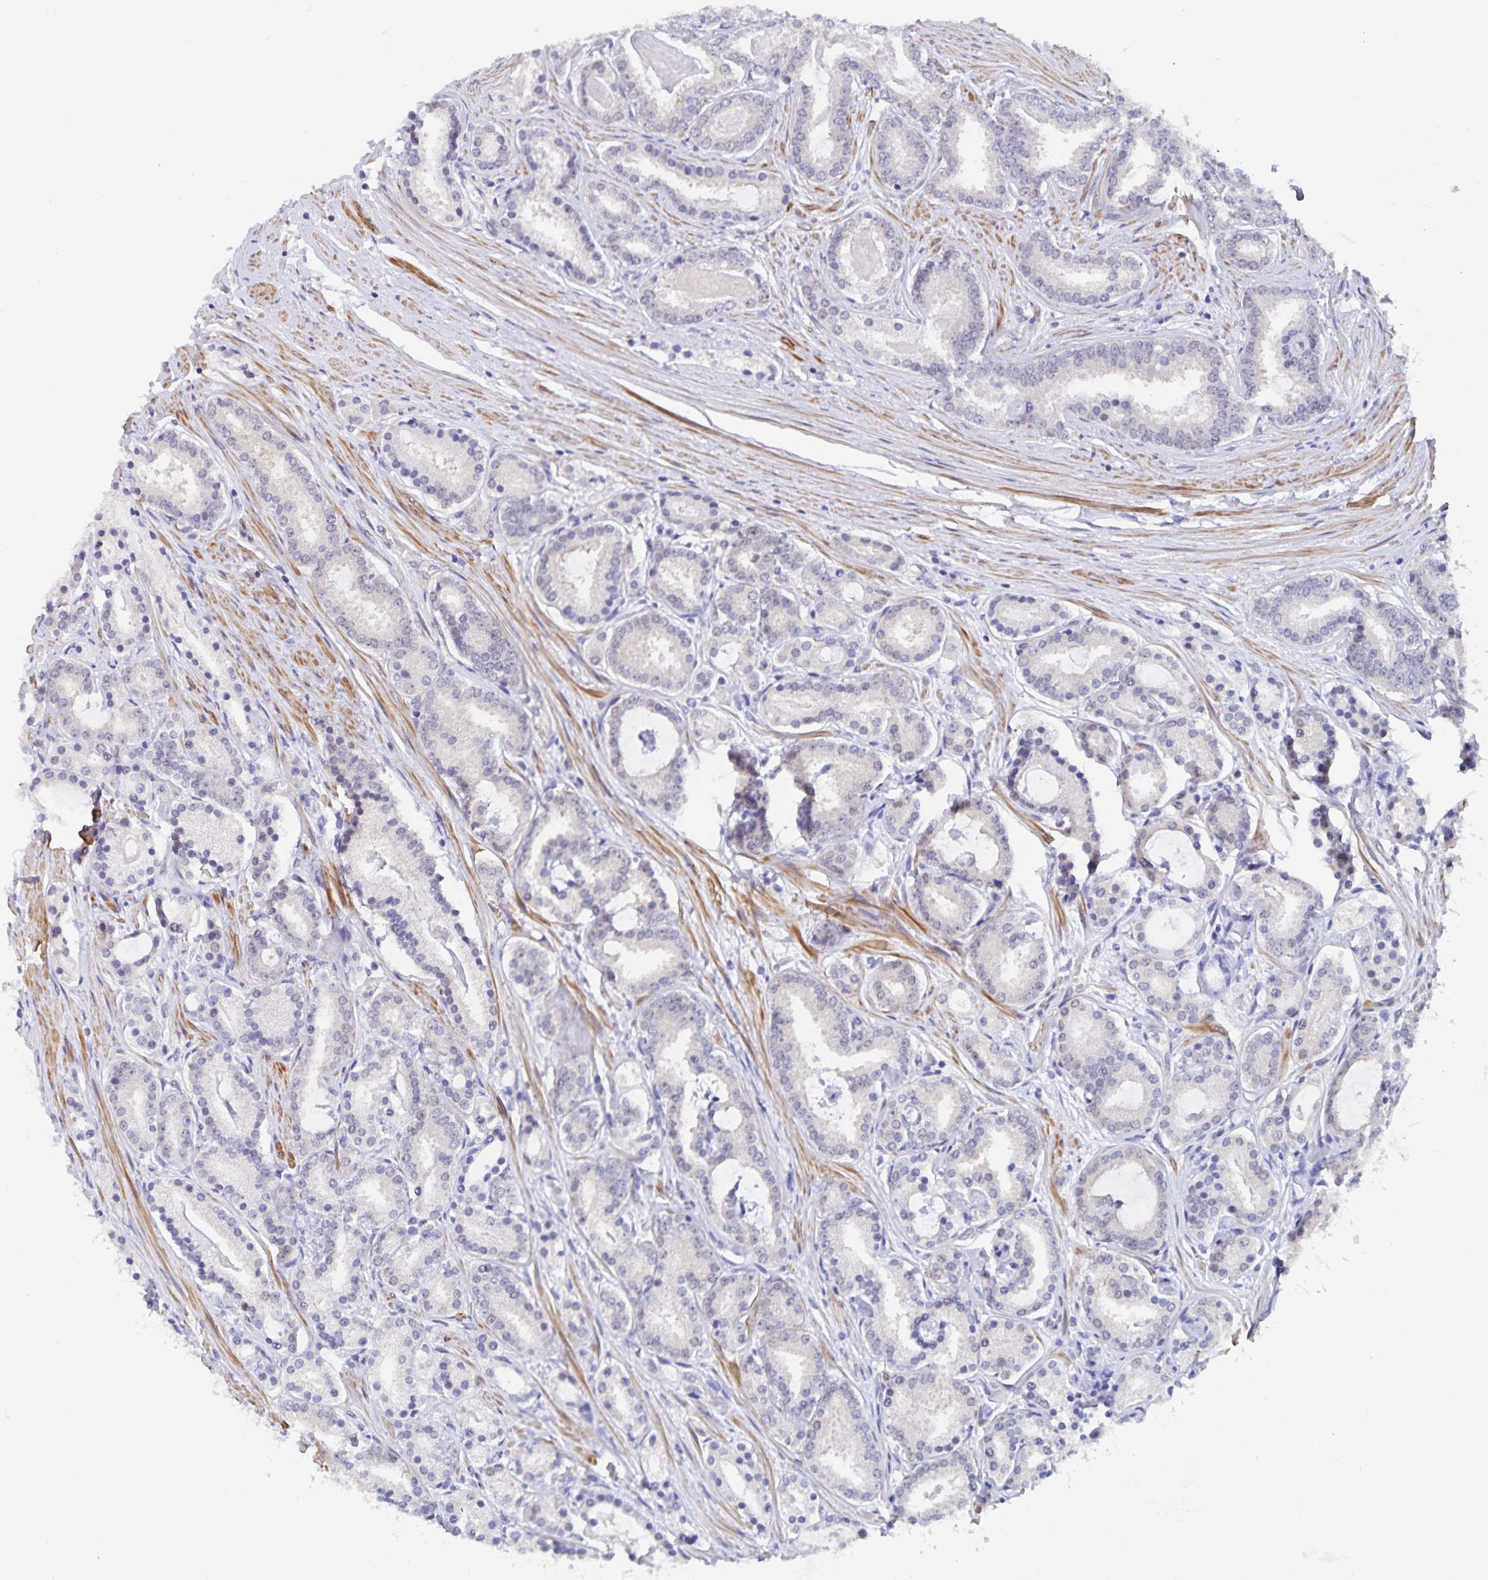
{"staining": {"intensity": "negative", "quantity": "none", "location": "none"}, "tissue": "prostate cancer", "cell_type": "Tumor cells", "image_type": "cancer", "snomed": [{"axis": "morphology", "description": "Adenocarcinoma, High grade"}, {"axis": "topography", "description": "Prostate"}], "caption": "Micrograph shows no protein staining in tumor cells of prostate cancer tissue. The staining was performed using DAB (3,3'-diaminobenzidine) to visualize the protein expression in brown, while the nuclei were stained in blue with hematoxylin (Magnification: 20x).", "gene": "BAG6", "patient": {"sex": "male", "age": 63}}